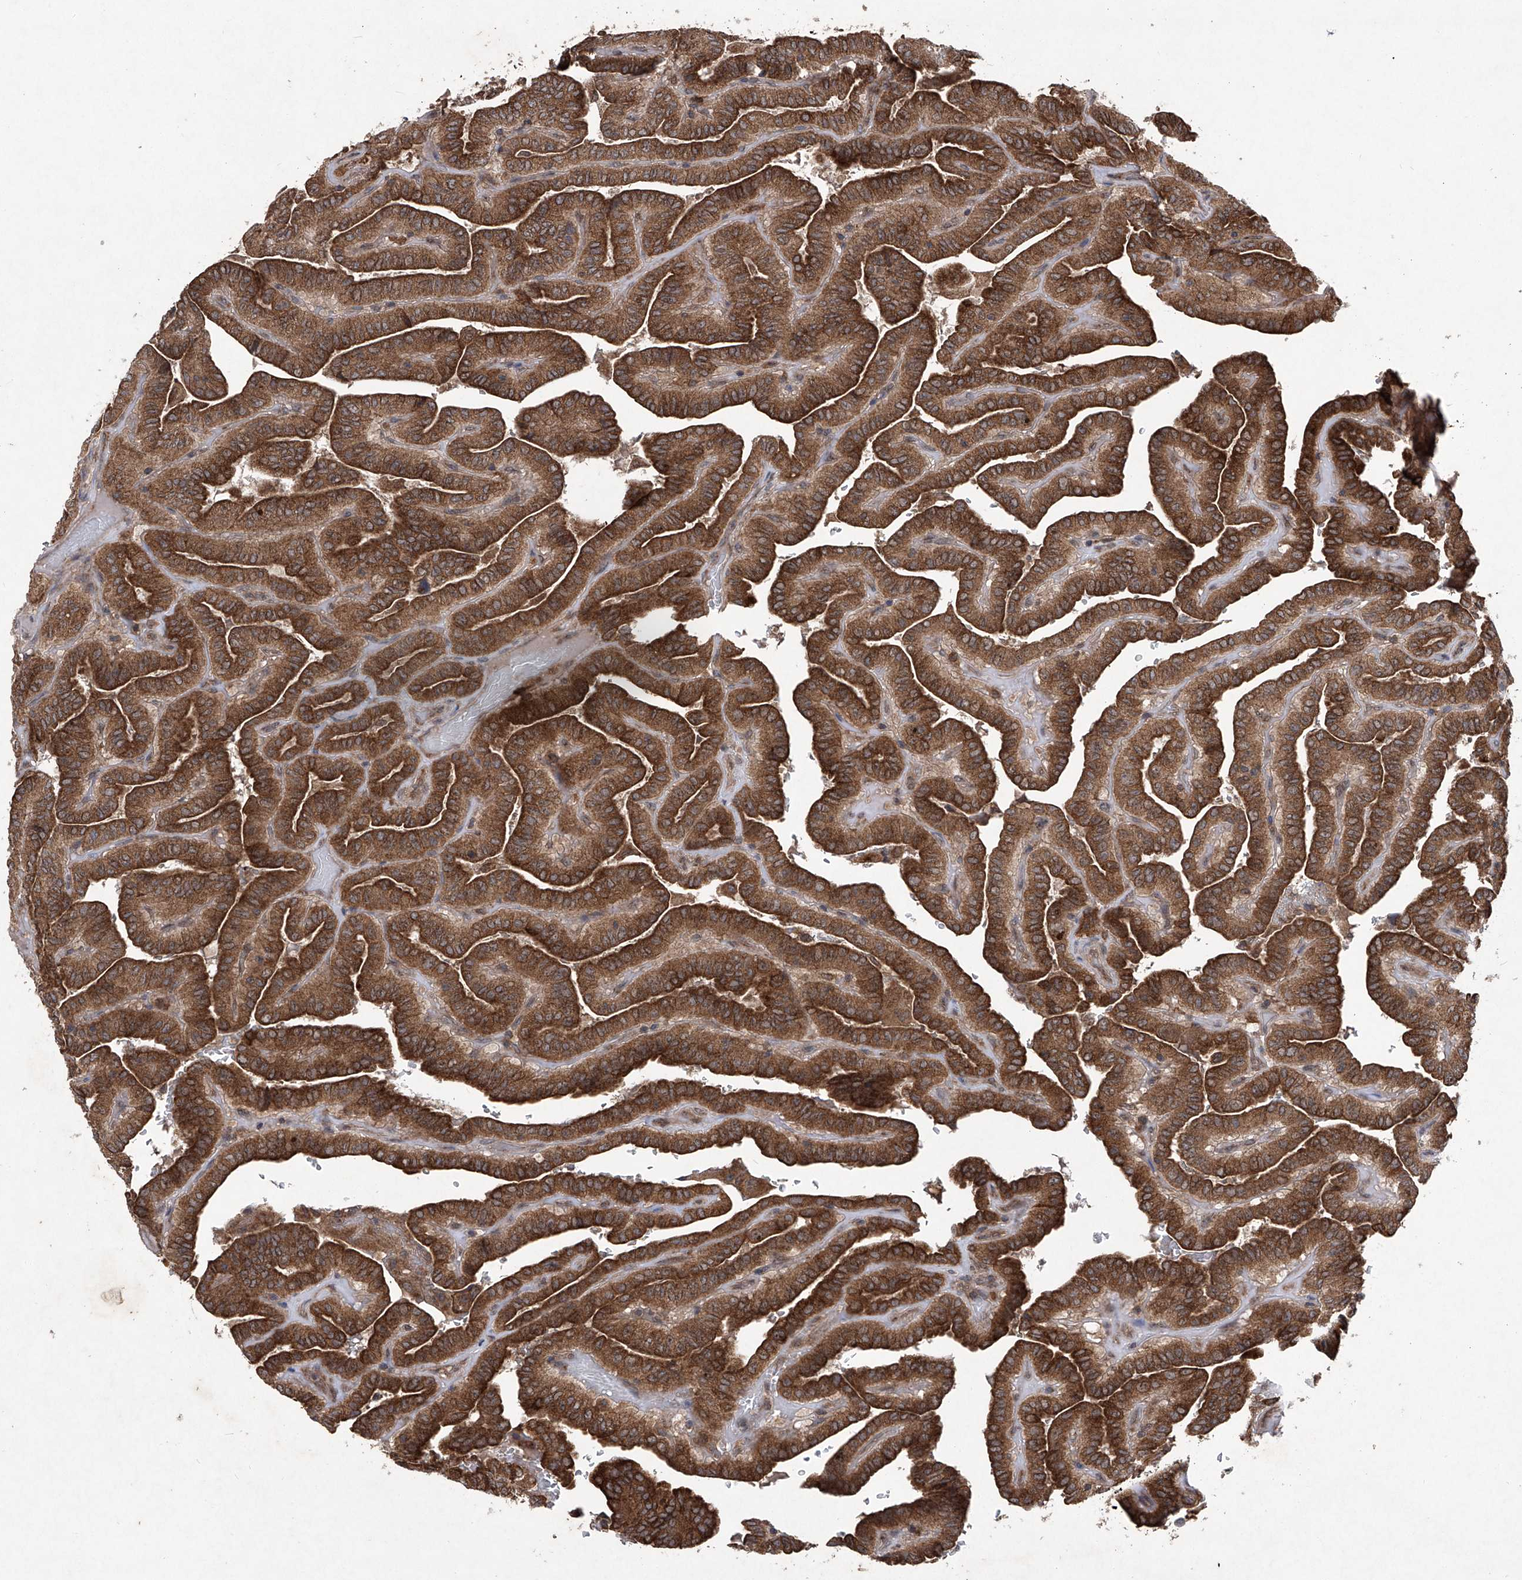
{"staining": {"intensity": "strong", "quantity": ">75%", "location": "cytoplasmic/membranous"}, "tissue": "thyroid cancer", "cell_type": "Tumor cells", "image_type": "cancer", "snomed": [{"axis": "morphology", "description": "Papillary adenocarcinoma, NOS"}, {"axis": "topography", "description": "Thyroid gland"}], "caption": "Immunohistochemistry (IHC) image of neoplastic tissue: thyroid papillary adenocarcinoma stained using IHC exhibits high levels of strong protein expression localized specifically in the cytoplasmic/membranous of tumor cells, appearing as a cytoplasmic/membranous brown color.", "gene": "SUMF2", "patient": {"sex": "male", "age": 77}}